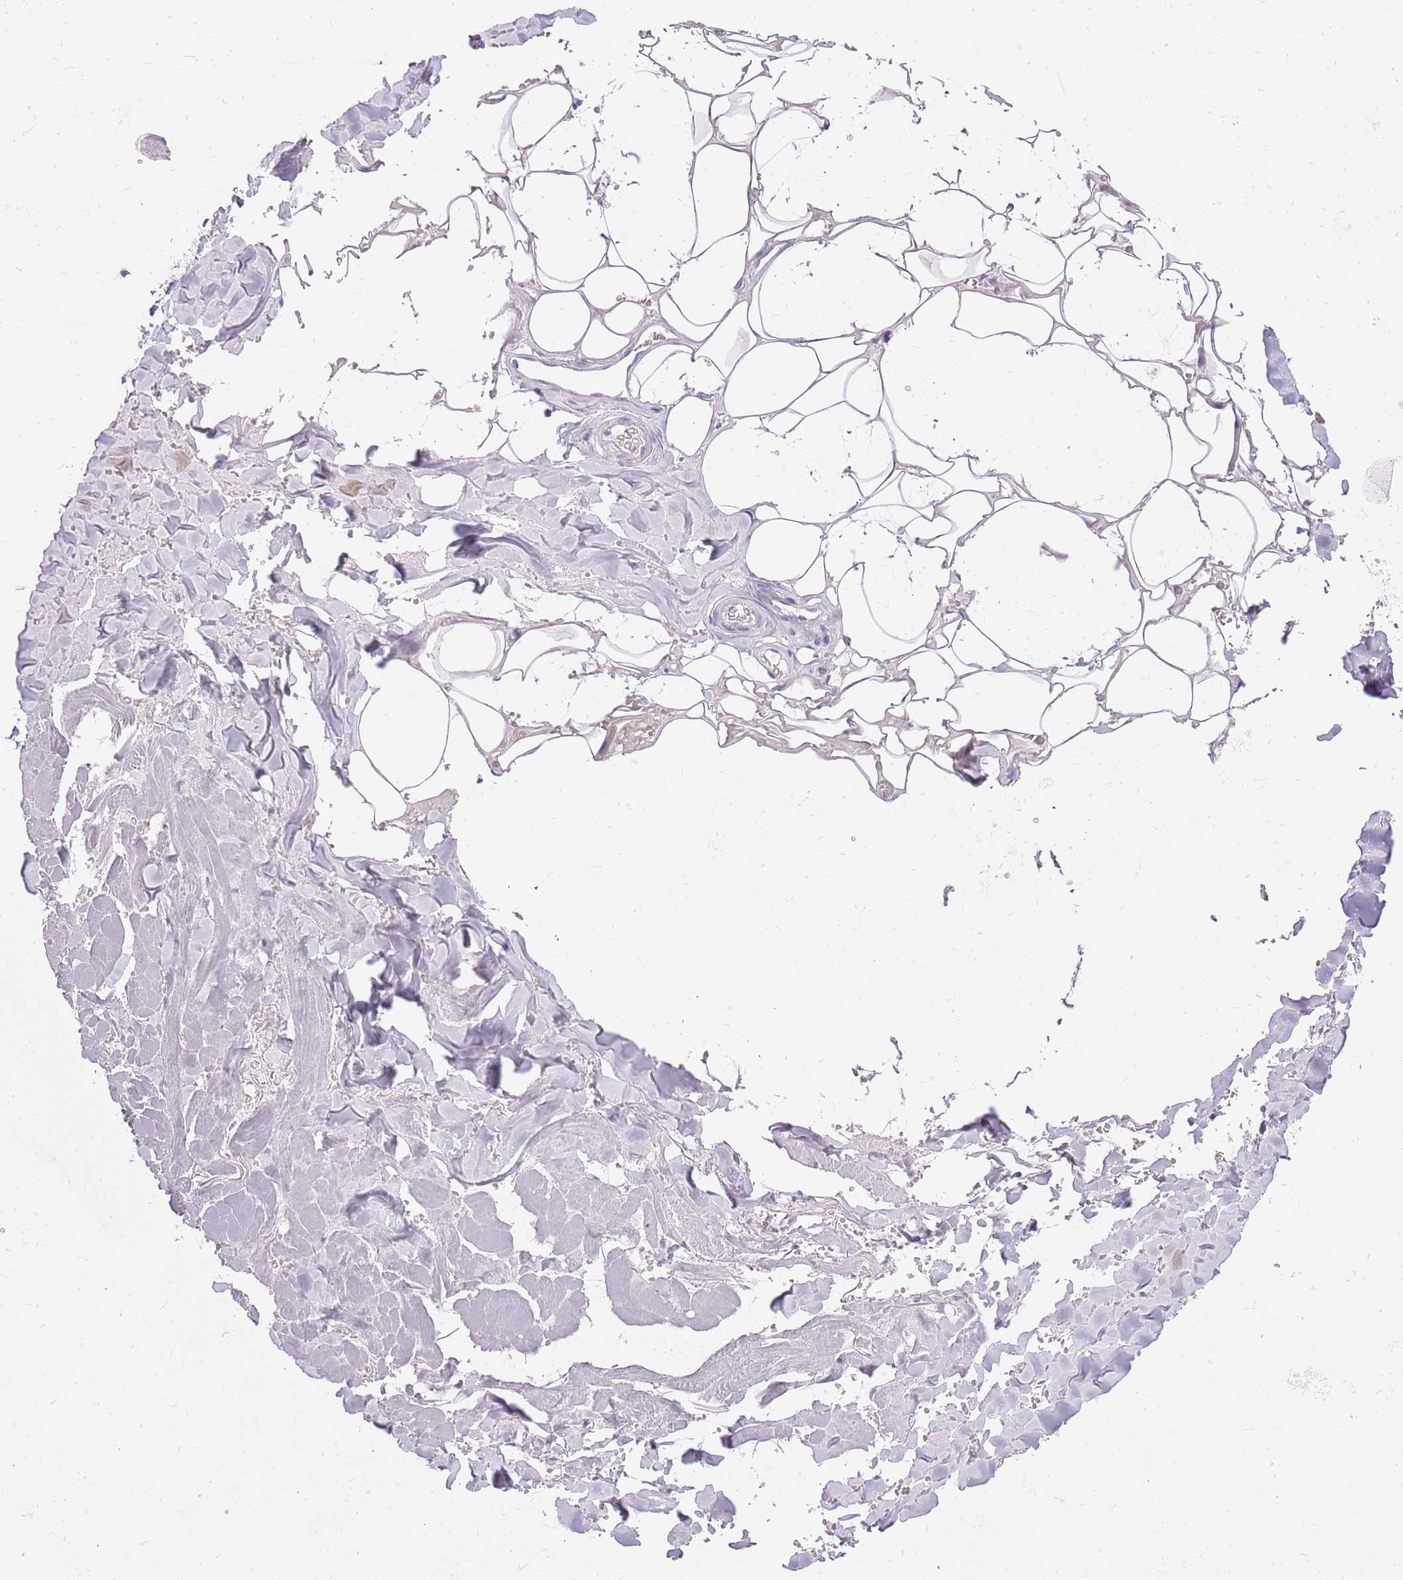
{"staining": {"intensity": "negative", "quantity": "none", "location": "none"}, "tissue": "adipose tissue", "cell_type": "Adipocytes", "image_type": "normal", "snomed": [{"axis": "morphology", "description": "Normal tissue, NOS"}, {"axis": "topography", "description": "Salivary gland"}, {"axis": "topography", "description": "Peripheral nerve tissue"}], "caption": "Adipocytes show no significant expression in unremarkable adipose tissue.", "gene": "DNAJA3", "patient": {"sex": "male", "age": 38}}